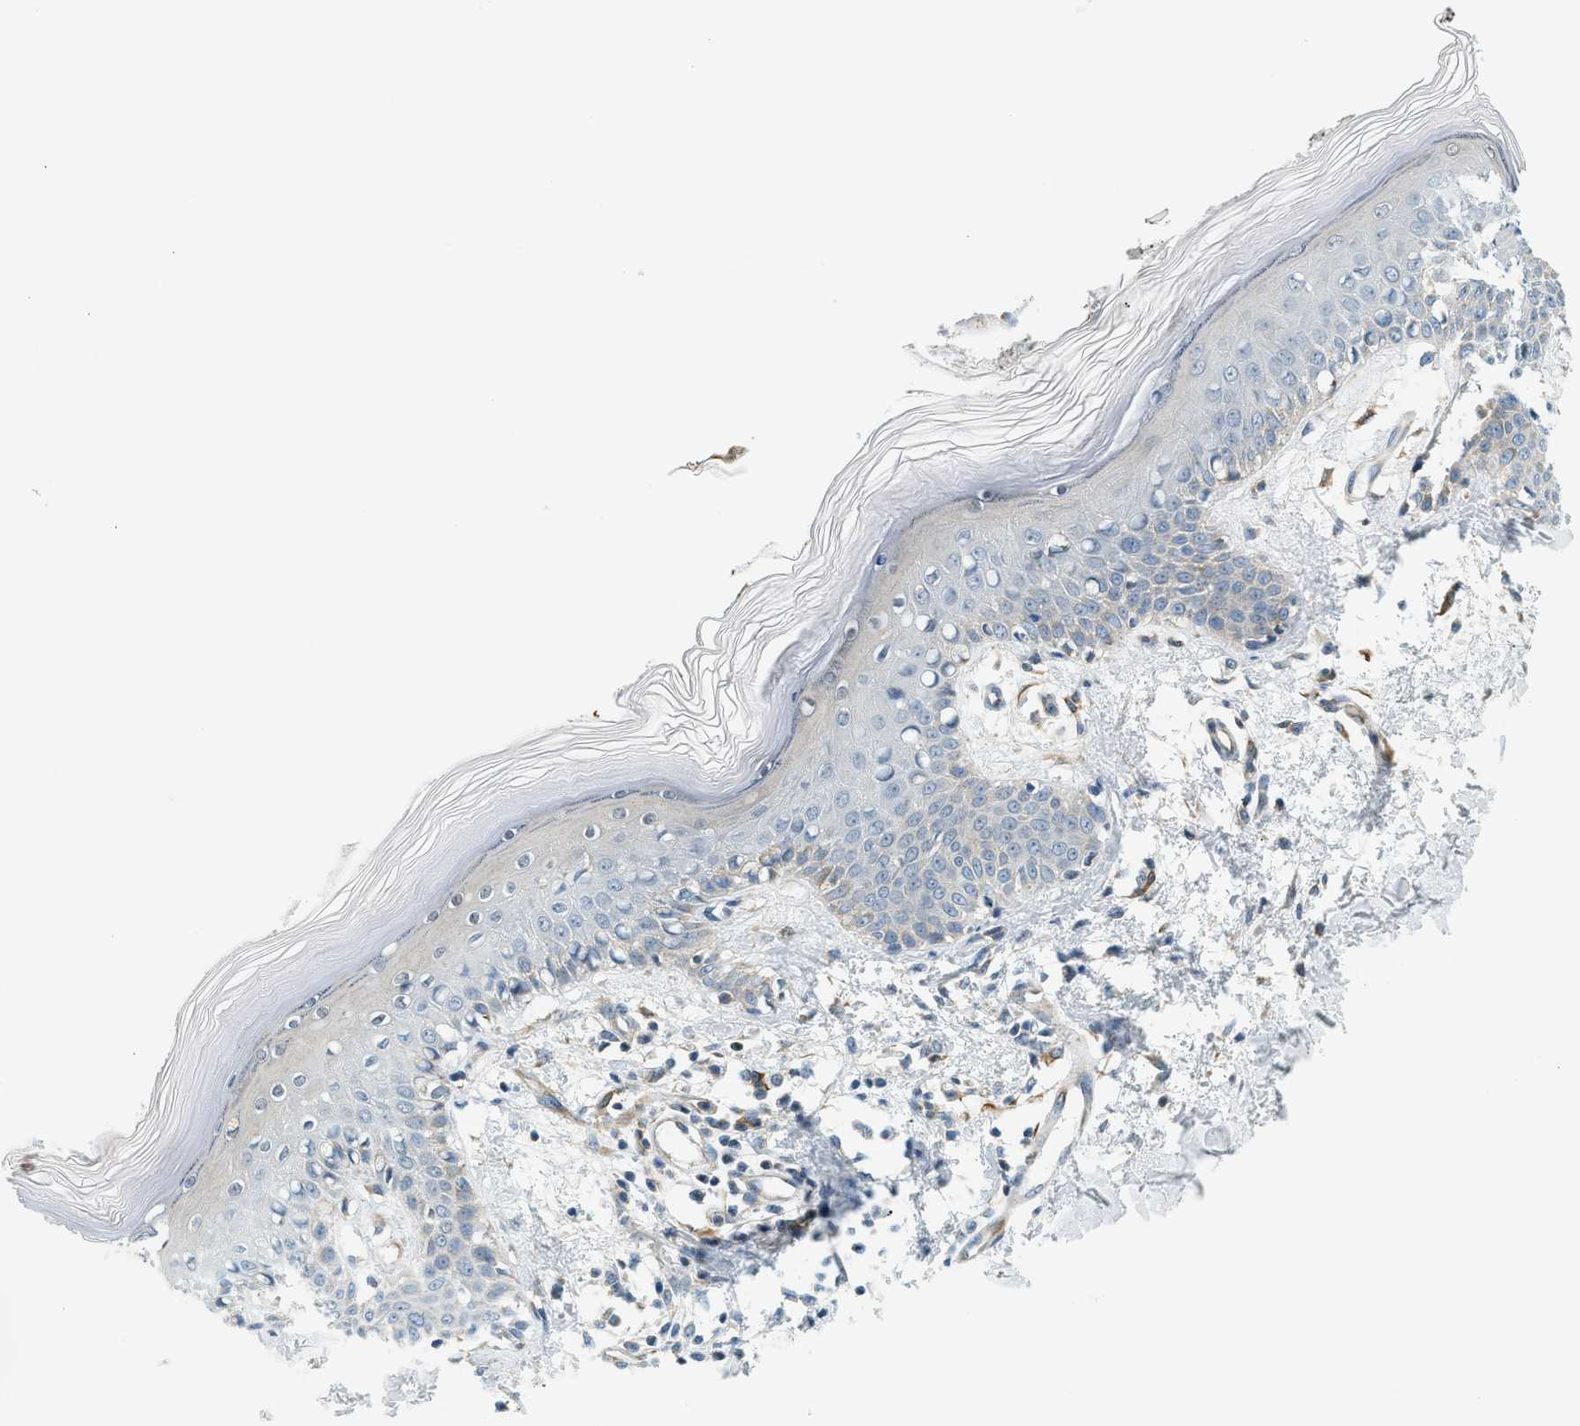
{"staining": {"intensity": "moderate", "quantity": "25%-75%", "location": "cytoplasmic/membranous"}, "tissue": "skin", "cell_type": "Fibroblasts", "image_type": "normal", "snomed": [{"axis": "morphology", "description": "Normal tissue, NOS"}, {"axis": "topography", "description": "Skin"}], "caption": "A brown stain shows moderate cytoplasmic/membranous staining of a protein in fibroblasts of benign skin. The protein of interest is shown in brown color, while the nuclei are stained blue.", "gene": "PIGG", "patient": {"sex": "male", "age": 53}}